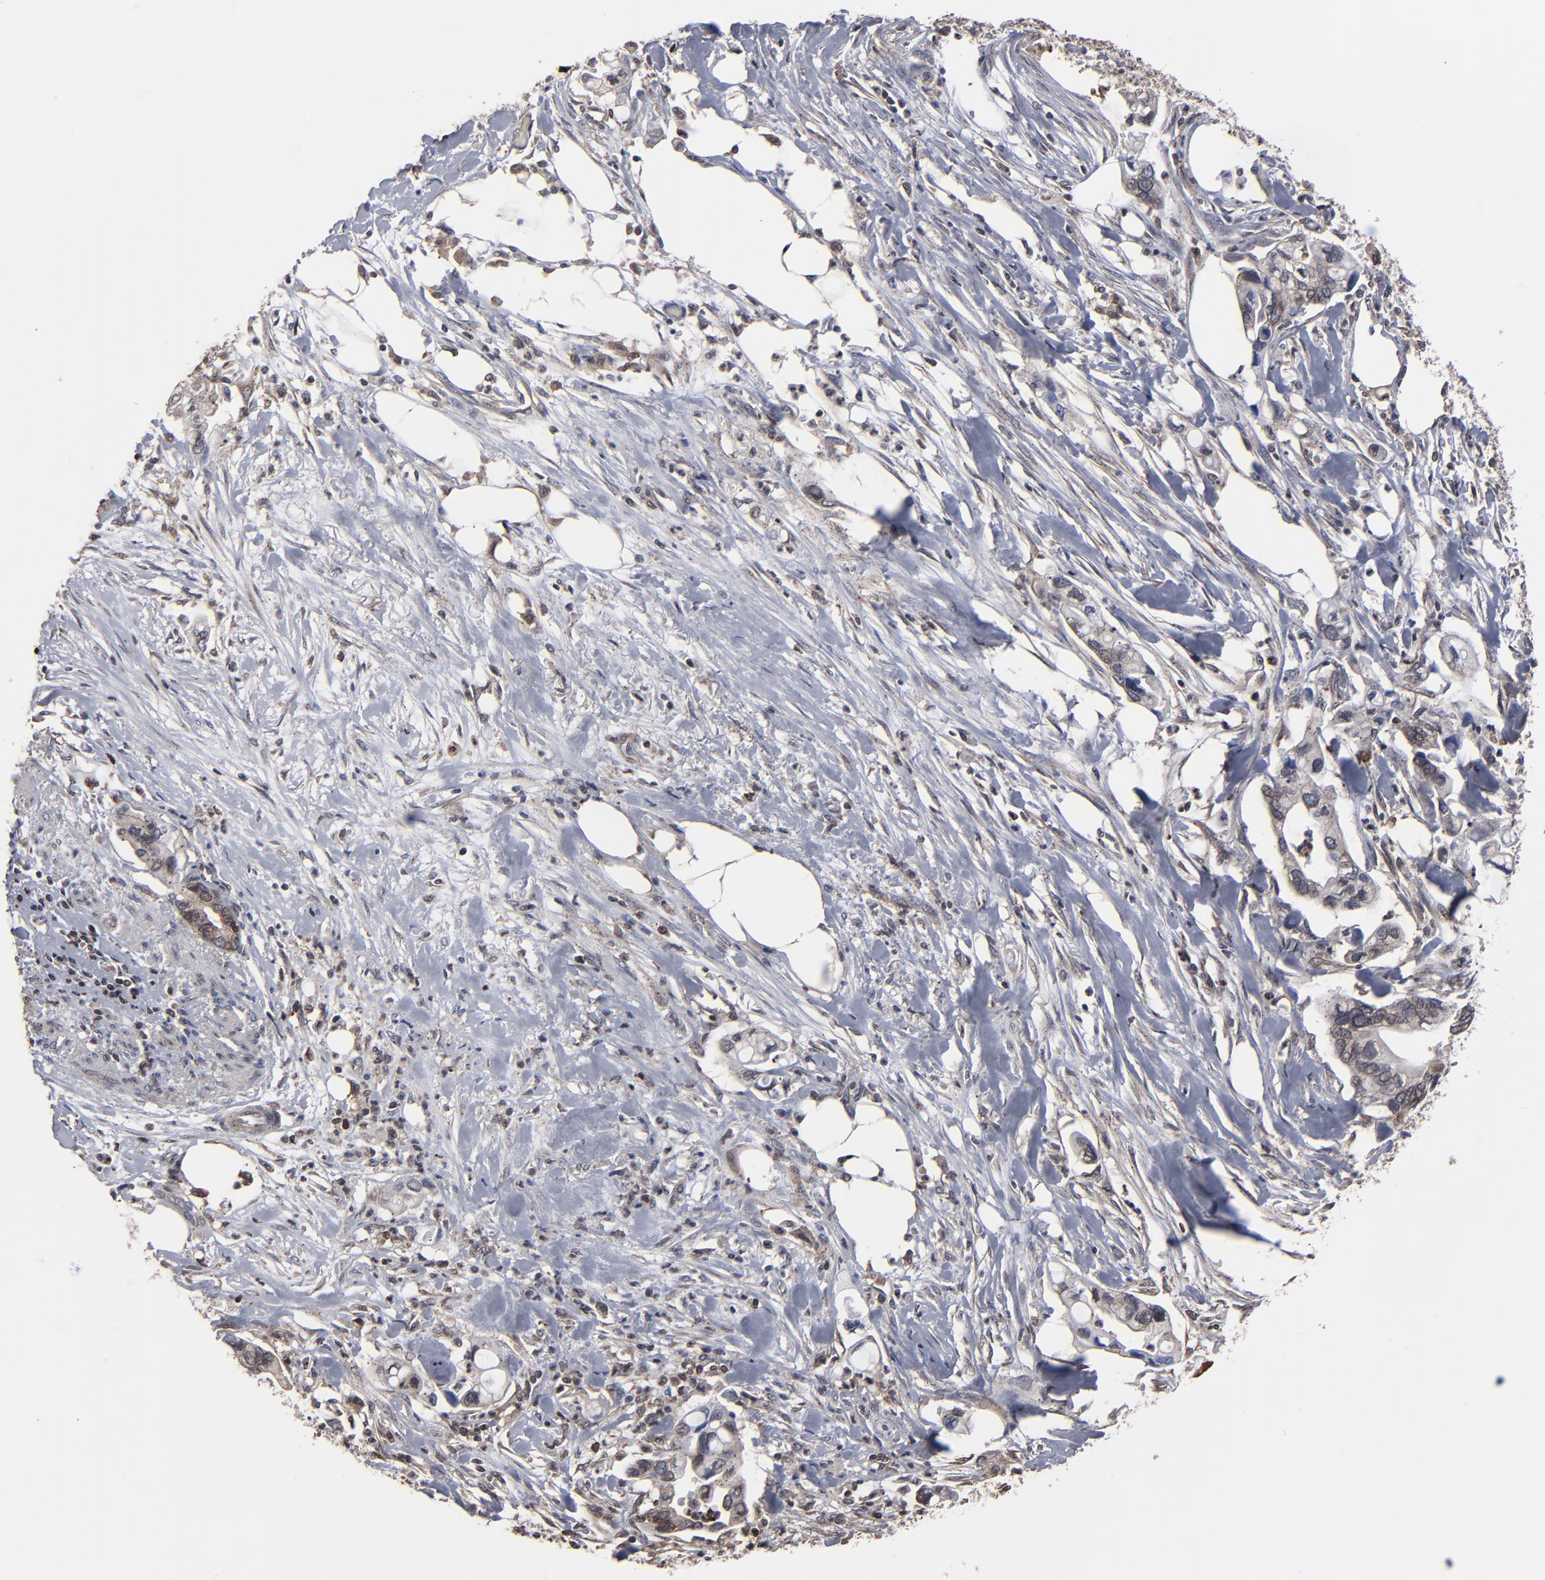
{"staining": {"intensity": "moderate", "quantity": ">75%", "location": "cytoplasmic/membranous,nuclear"}, "tissue": "pancreatic cancer", "cell_type": "Tumor cells", "image_type": "cancer", "snomed": [{"axis": "morphology", "description": "Adenocarcinoma, NOS"}, {"axis": "topography", "description": "Pancreas"}], "caption": "DAB immunohistochemical staining of pancreatic cancer demonstrates moderate cytoplasmic/membranous and nuclear protein positivity in approximately >75% of tumor cells.", "gene": "KIAA2026", "patient": {"sex": "male", "age": 70}}